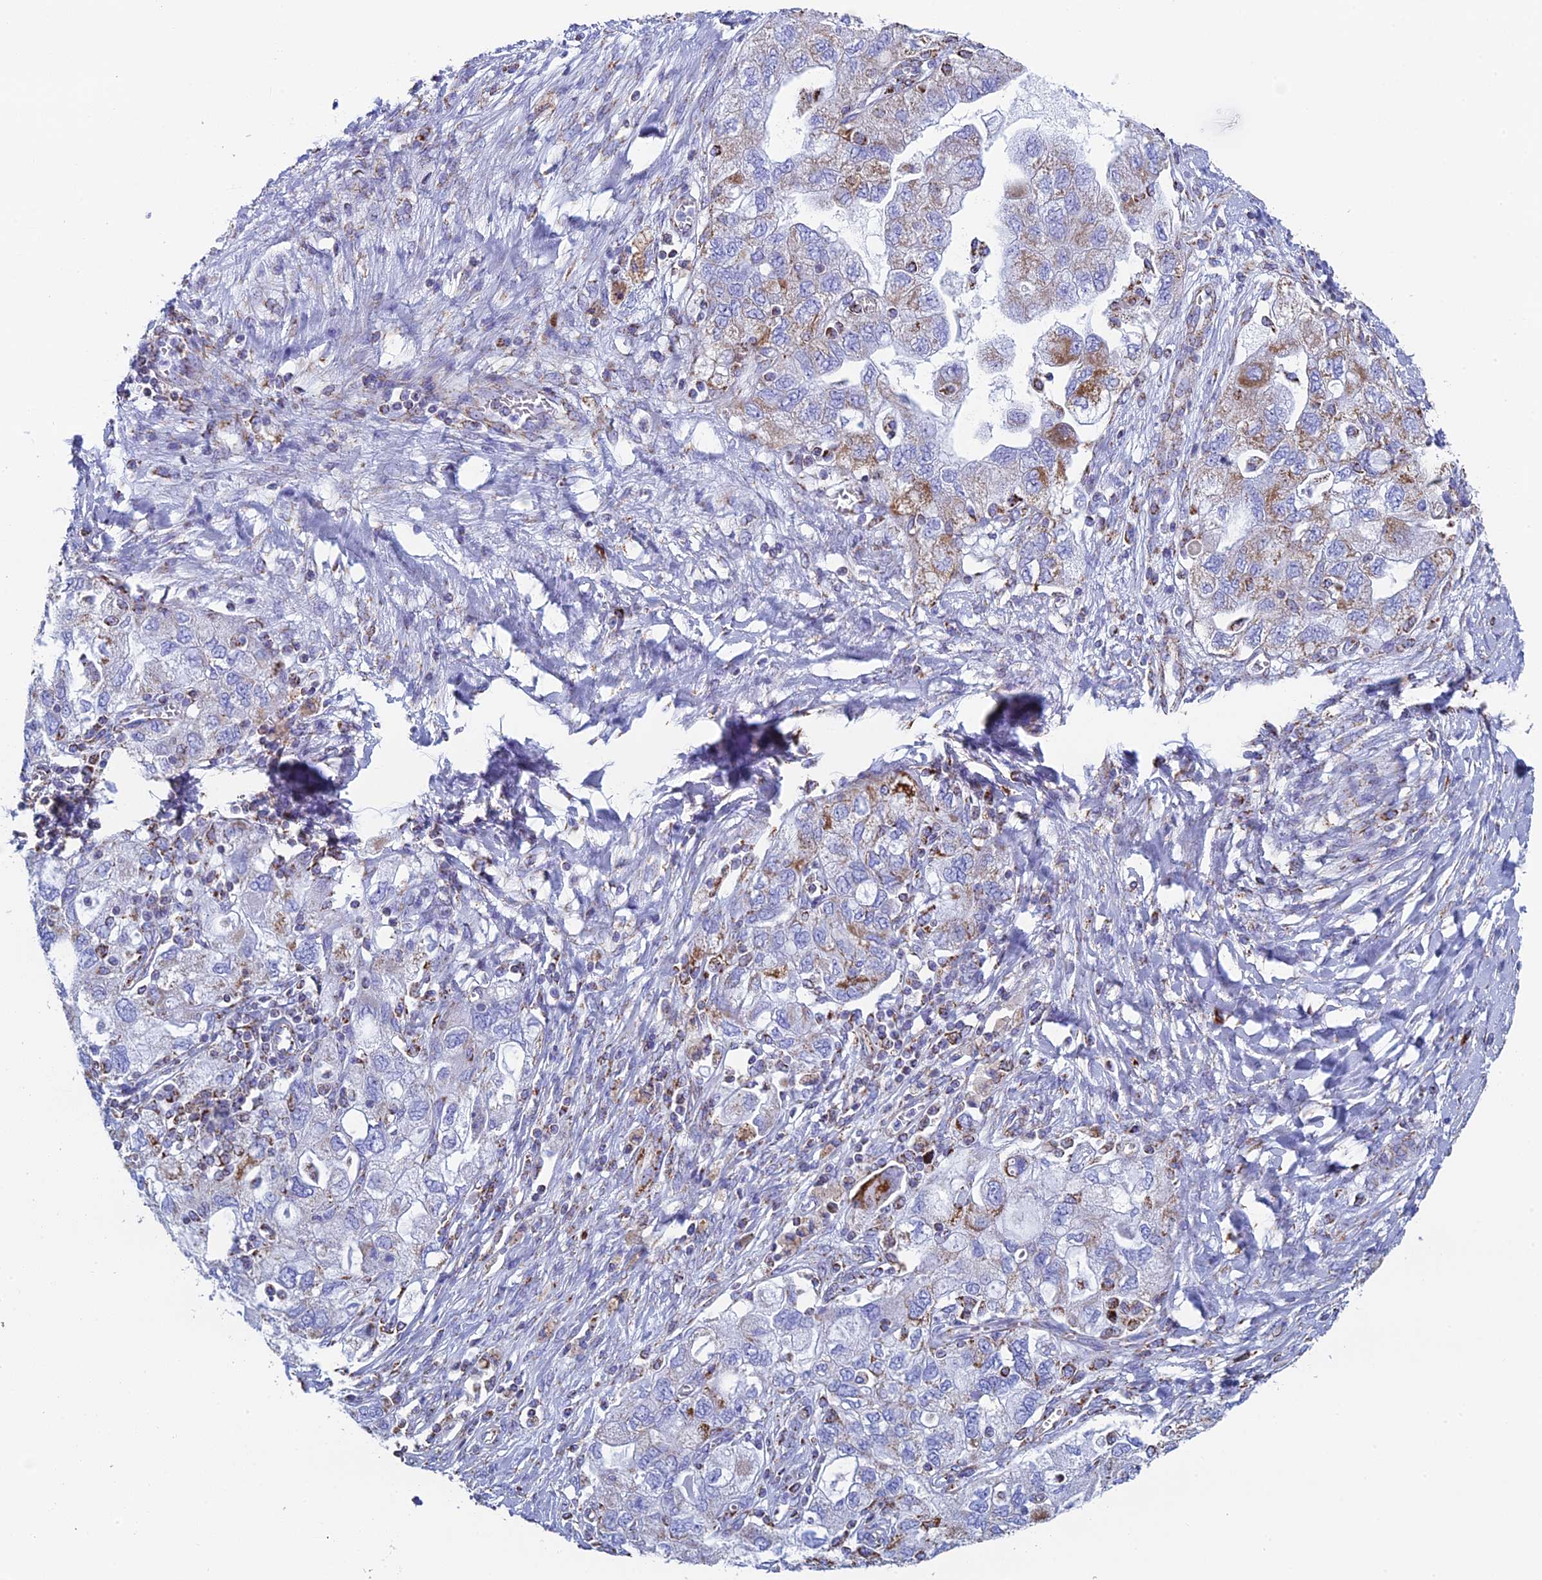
{"staining": {"intensity": "moderate", "quantity": "25%-75%", "location": "cytoplasmic/membranous"}, "tissue": "ovarian cancer", "cell_type": "Tumor cells", "image_type": "cancer", "snomed": [{"axis": "morphology", "description": "Carcinoma, NOS"}, {"axis": "morphology", "description": "Cystadenocarcinoma, serous, NOS"}, {"axis": "topography", "description": "Ovary"}], "caption": "The image demonstrates immunohistochemical staining of ovarian cancer. There is moderate cytoplasmic/membranous expression is appreciated in approximately 25%-75% of tumor cells. The staining was performed using DAB, with brown indicating positive protein expression. Nuclei are stained blue with hematoxylin.", "gene": "UQCRFS1", "patient": {"sex": "female", "age": 69}}